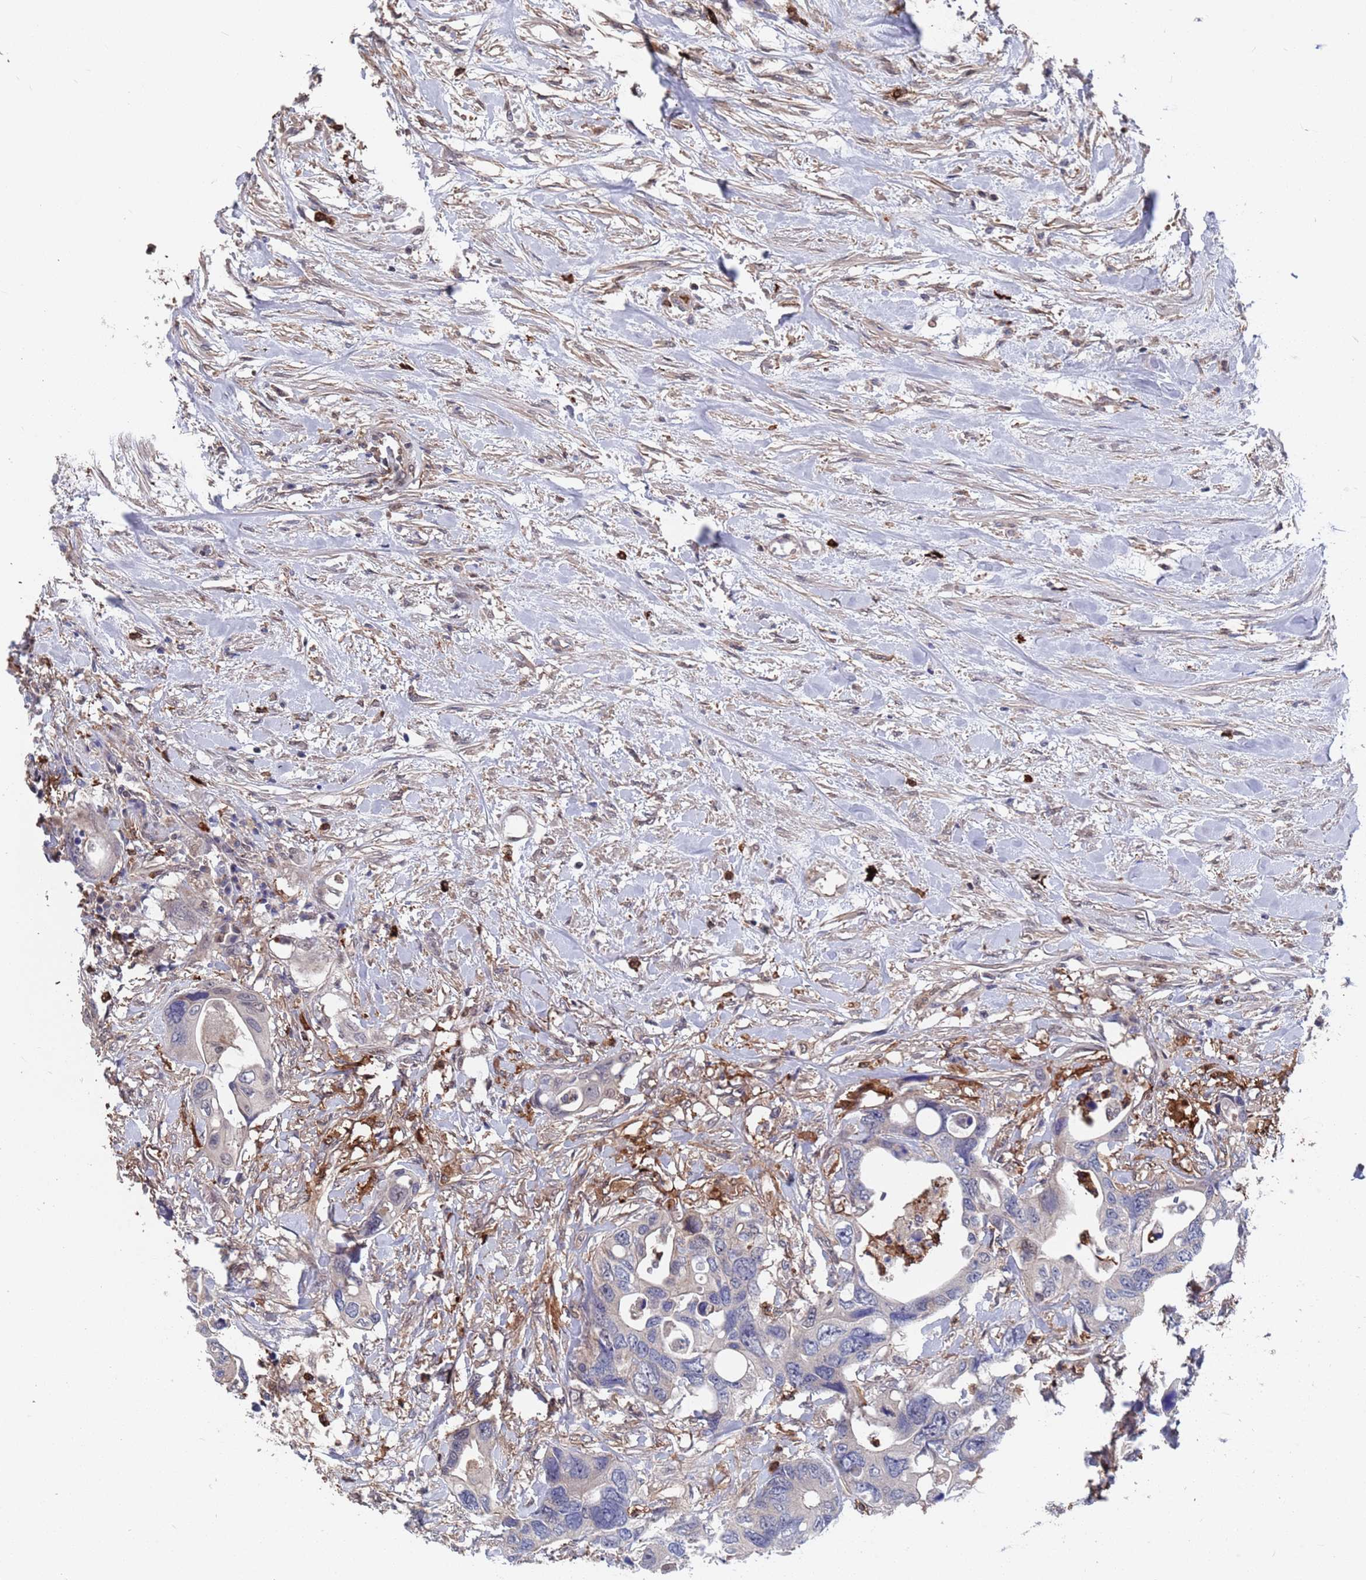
{"staining": {"intensity": "negative", "quantity": "none", "location": "none"}, "tissue": "colorectal cancer", "cell_type": "Tumor cells", "image_type": "cancer", "snomed": [{"axis": "morphology", "description": "Adenocarcinoma, NOS"}, {"axis": "topography", "description": "Rectum"}], "caption": "IHC photomicrograph of neoplastic tissue: adenocarcinoma (colorectal) stained with DAB demonstrates no significant protein positivity in tumor cells.", "gene": "TMBIM6", "patient": {"sex": "male", "age": 57}}